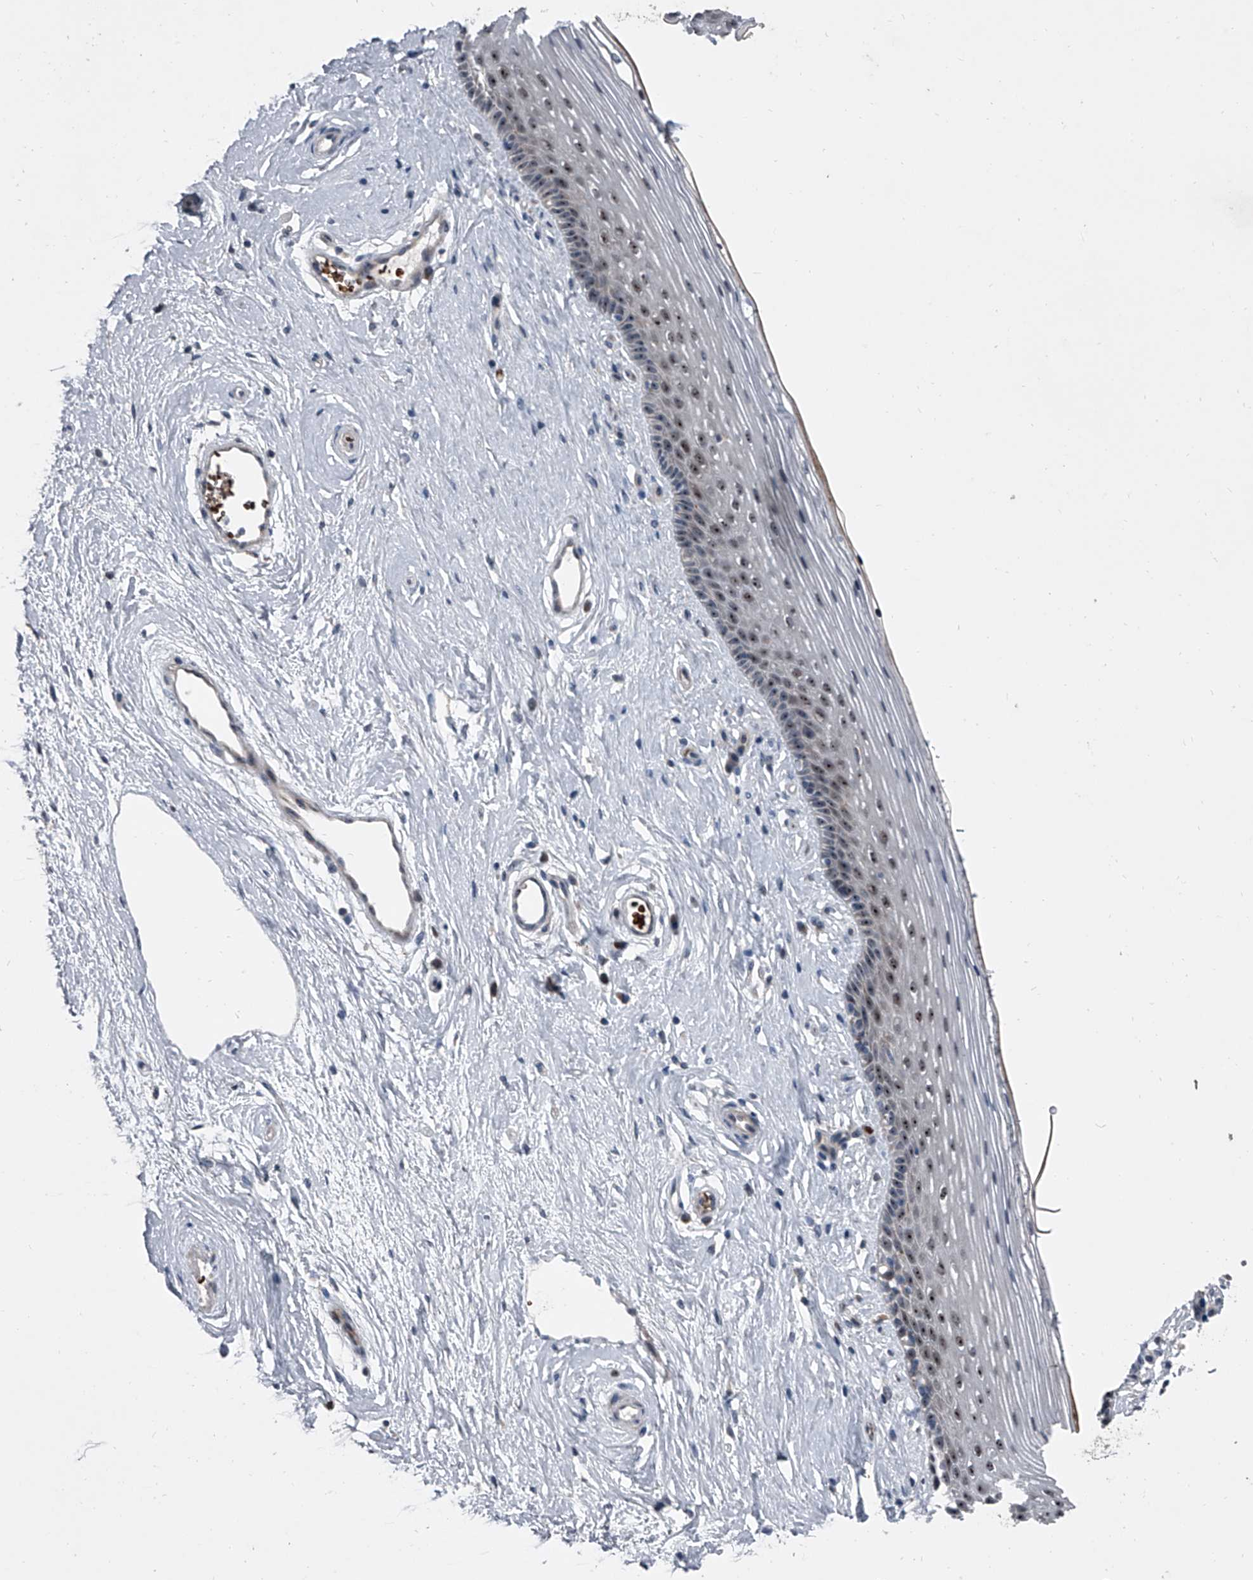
{"staining": {"intensity": "moderate", "quantity": "<25%", "location": "nuclear"}, "tissue": "vagina", "cell_type": "Squamous epithelial cells", "image_type": "normal", "snomed": [{"axis": "morphology", "description": "Normal tissue, NOS"}, {"axis": "topography", "description": "Vagina"}], "caption": "Brown immunohistochemical staining in unremarkable vagina shows moderate nuclear positivity in approximately <25% of squamous epithelial cells. The staining was performed using DAB (3,3'-diaminobenzidine) to visualize the protein expression in brown, while the nuclei were stained in blue with hematoxylin (Magnification: 20x).", "gene": "CEP85L", "patient": {"sex": "female", "age": 46}}